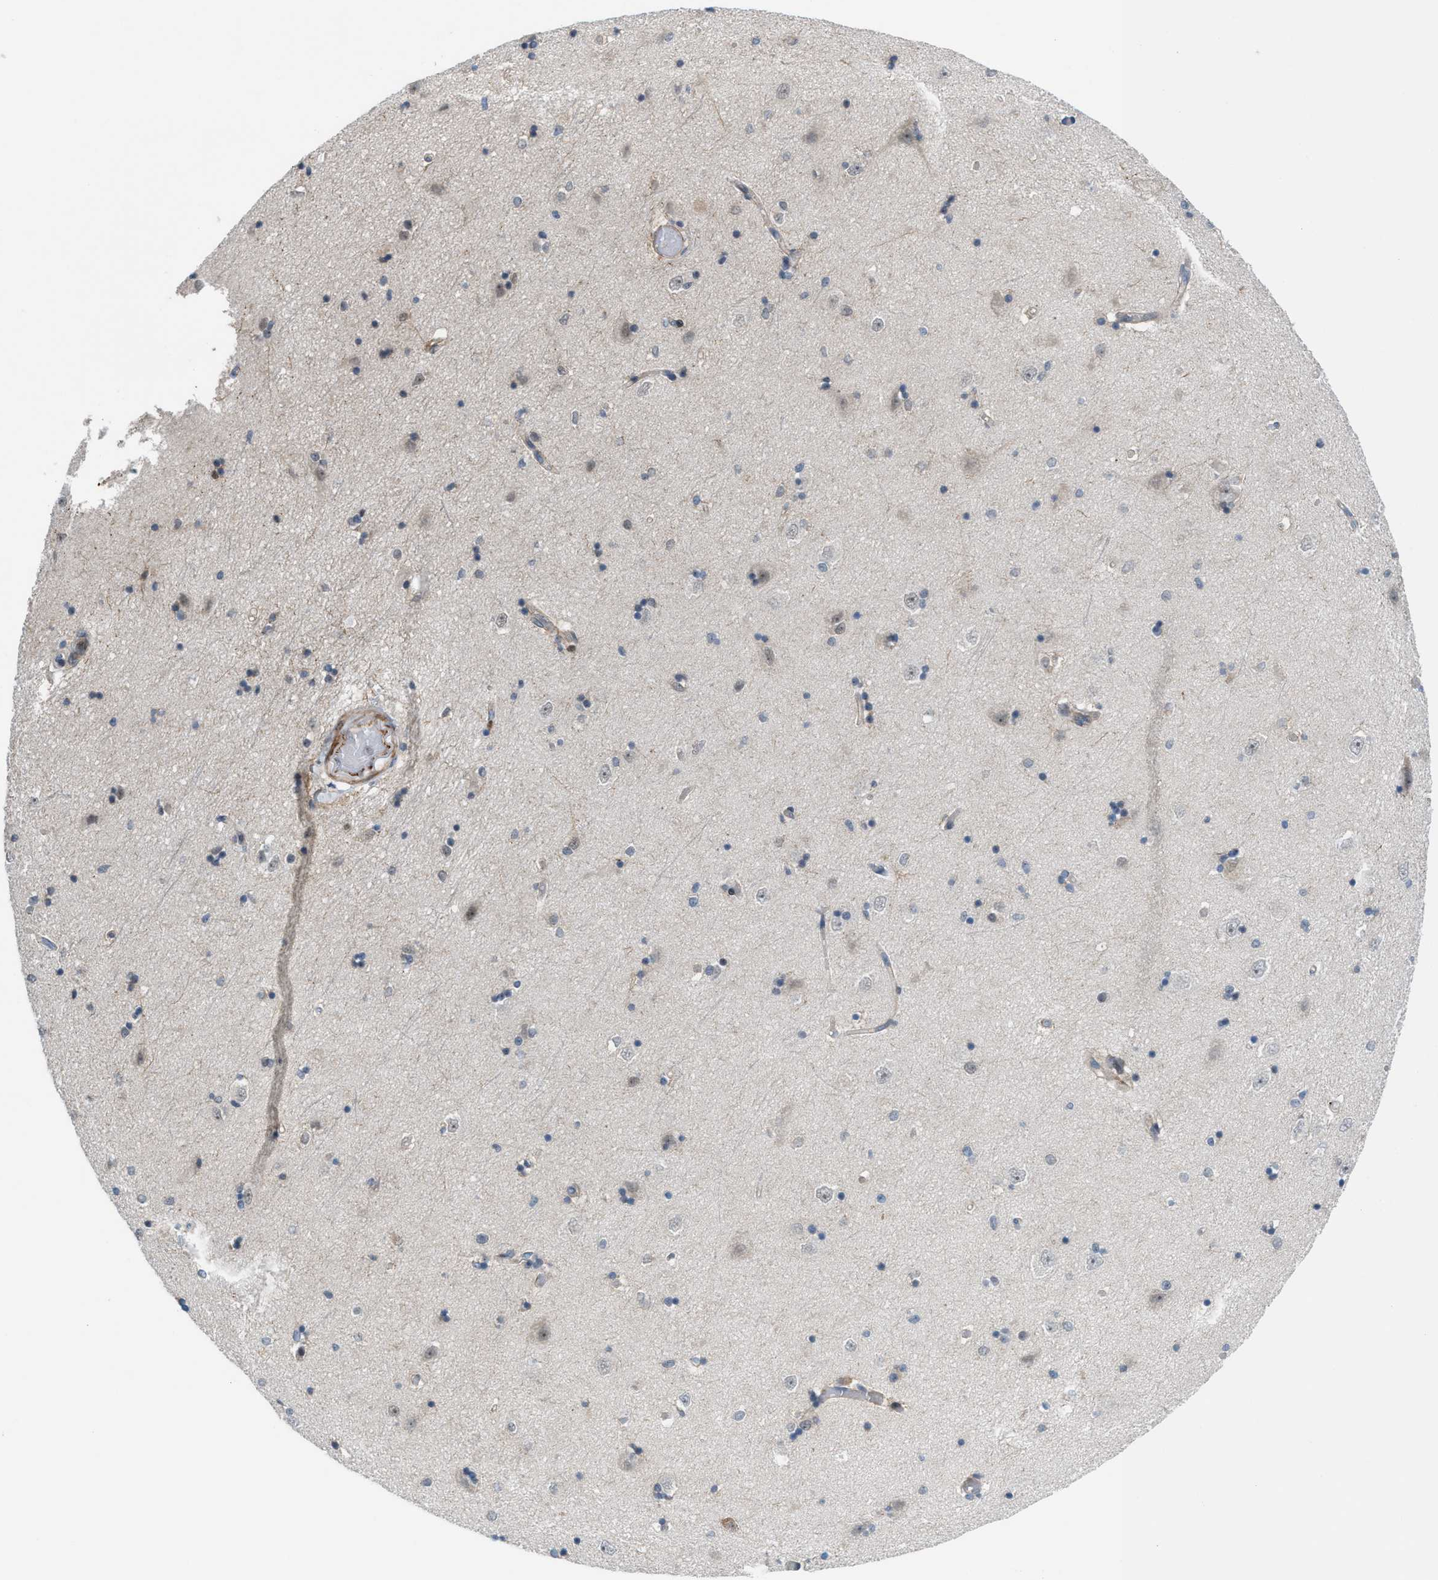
{"staining": {"intensity": "negative", "quantity": "none", "location": "none"}, "tissue": "hippocampus", "cell_type": "Glial cells", "image_type": "normal", "snomed": [{"axis": "morphology", "description": "Normal tissue, NOS"}, {"axis": "topography", "description": "Hippocampus"}], "caption": "There is no significant positivity in glial cells of hippocampus. (DAB (3,3'-diaminobenzidine) immunohistochemistry with hematoxylin counter stain).", "gene": "ZNF276", "patient": {"sex": "male", "age": 45}}